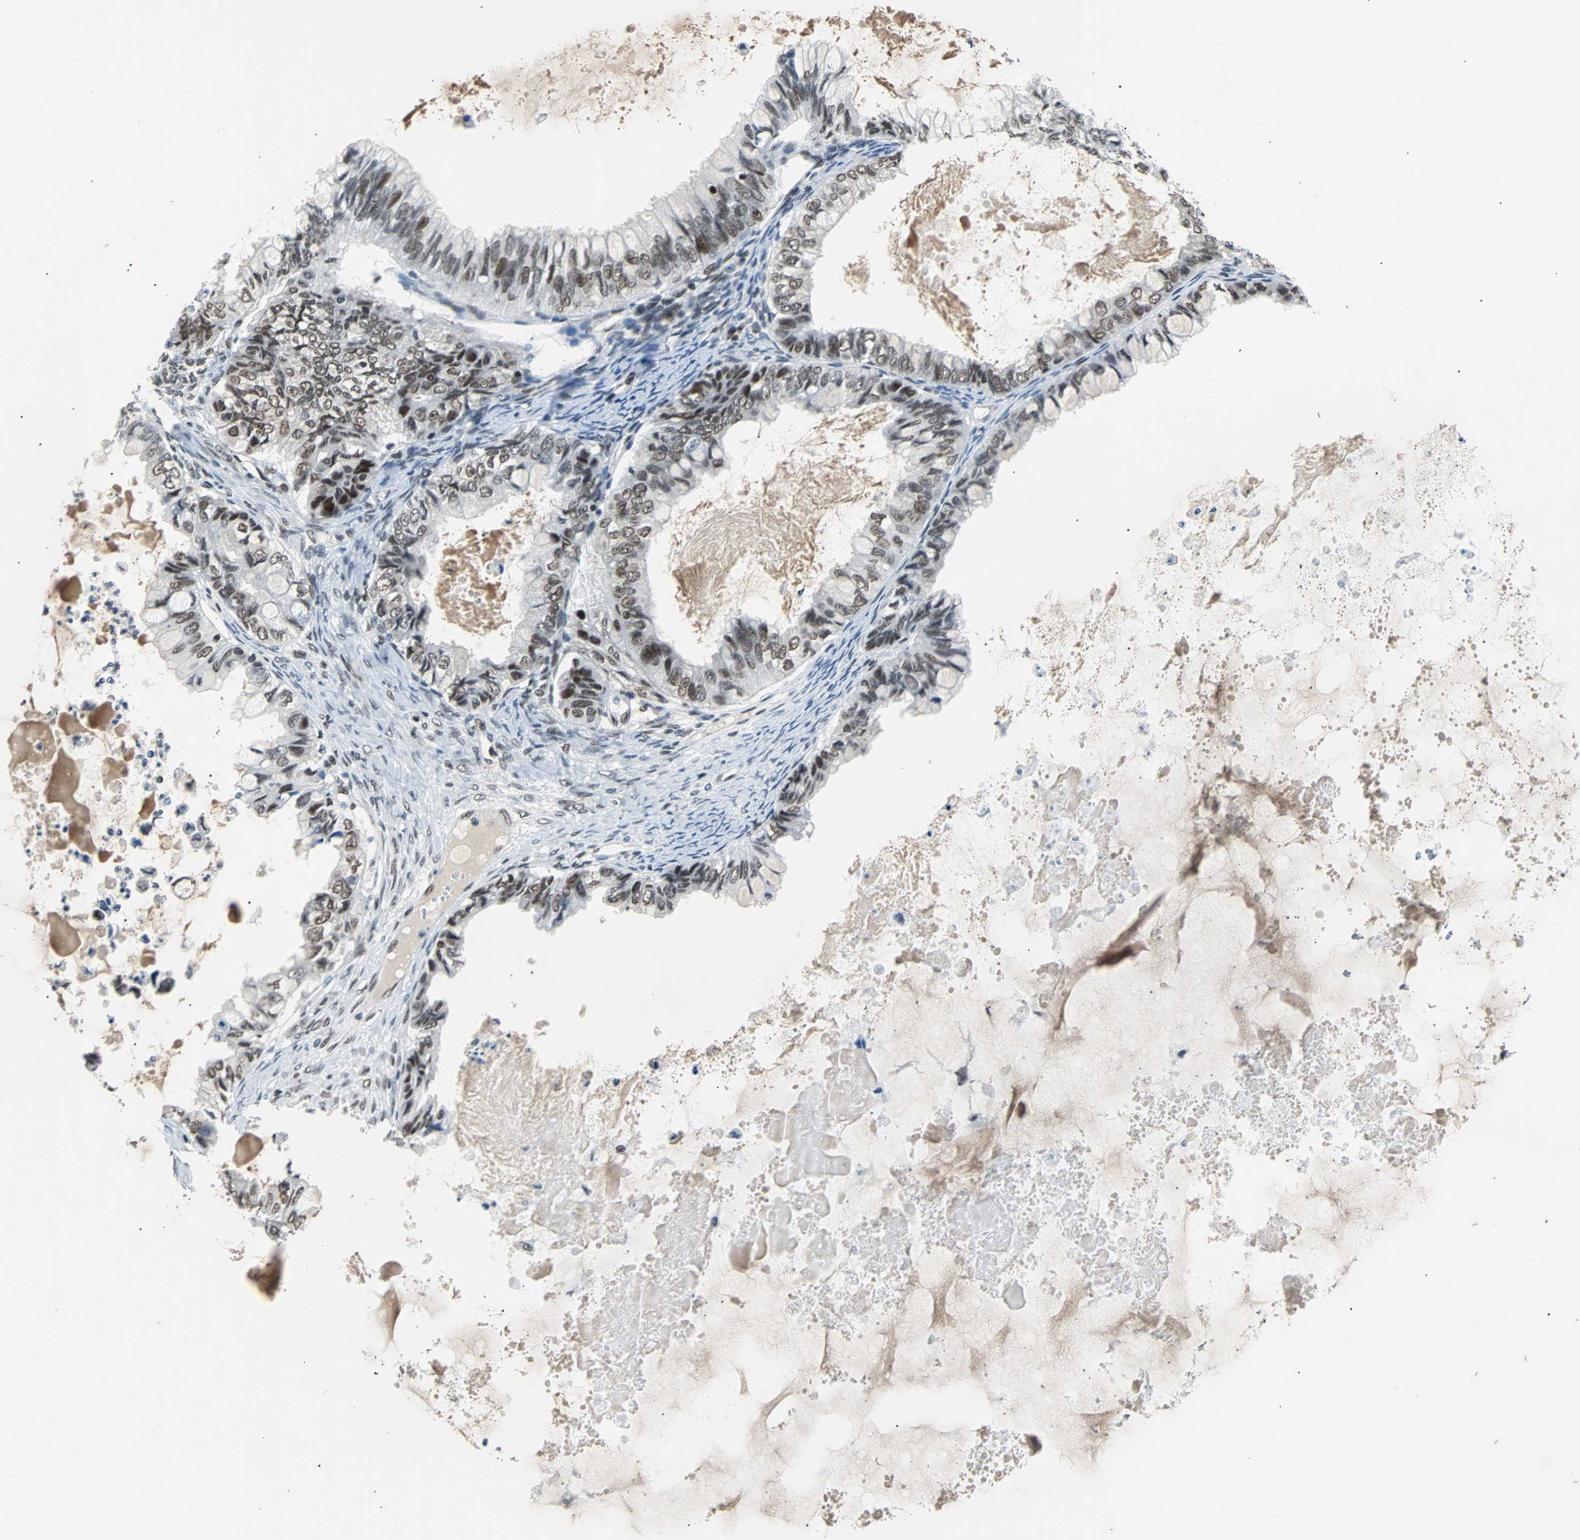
{"staining": {"intensity": "moderate", "quantity": ">75%", "location": "nuclear"}, "tissue": "ovarian cancer", "cell_type": "Tumor cells", "image_type": "cancer", "snomed": [{"axis": "morphology", "description": "Cystadenocarcinoma, mucinous, NOS"}, {"axis": "topography", "description": "Ovary"}], "caption": "Immunohistochemical staining of ovarian mucinous cystadenocarcinoma shows medium levels of moderate nuclear protein expression in about >75% of tumor cells. (Brightfield microscopy of DAB IHC at high magnification).", "gene": "GATAD2A", "patient": {"sex": "female", "age": 80}}